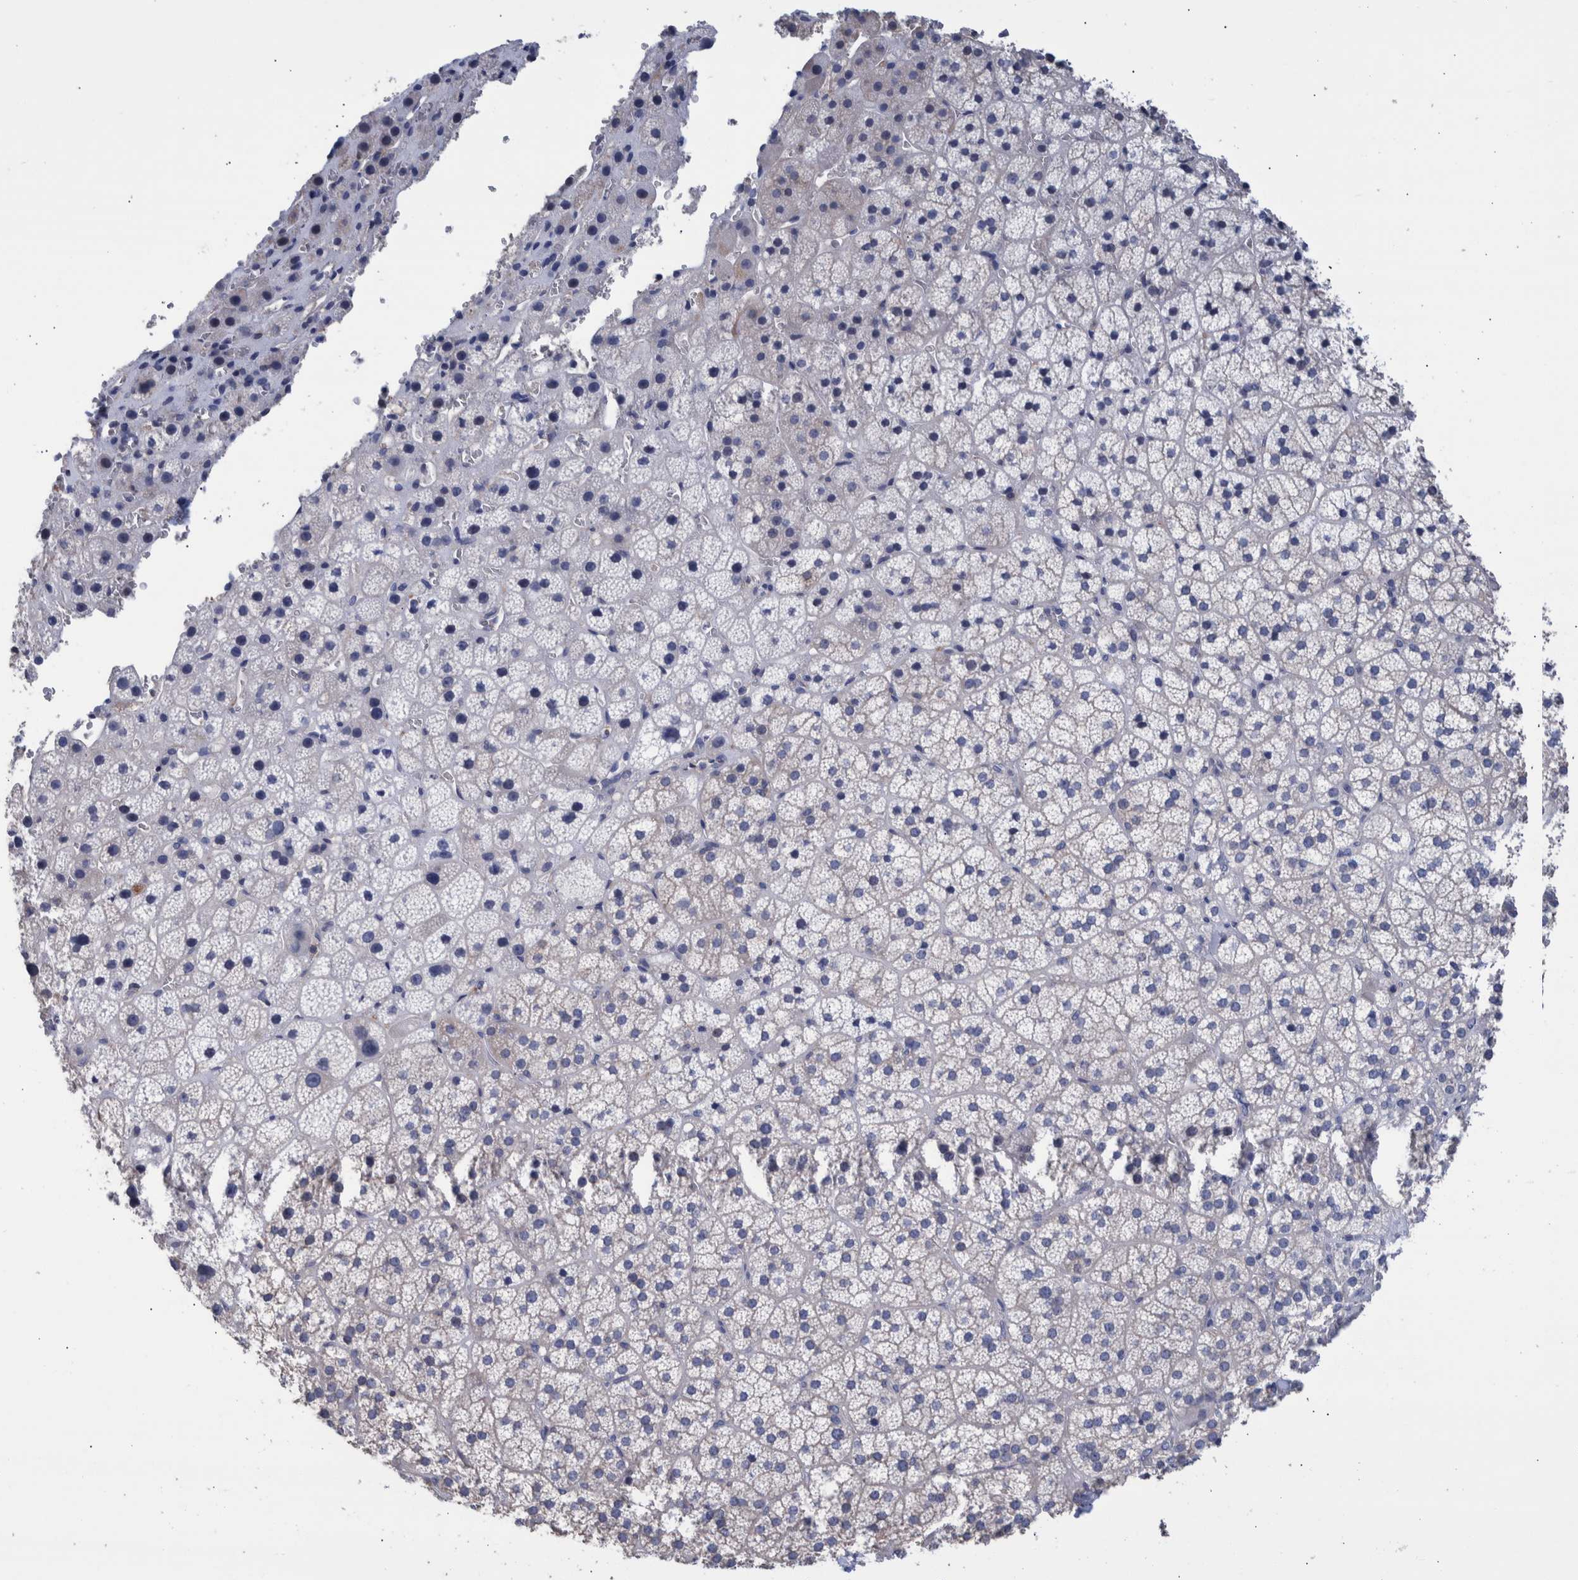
{"staining": {"intensity": "negative", "quantity": "none", "location": "none"}, "tissue": "adrenal gland", "cell_type": "Glandular cells", "image_type": "normal", "snomed": [{"axis": "morphology", "description": "Normal tissue, NOS"}, {"axis": "topography", "description": "Adrenal gland"}], "caption": "Protein analysis of benign adrenal gland displays no significant positivity in glandular cells.", "gene": "PPP3CC", "patient": {"sex": "female", "age": 44}}